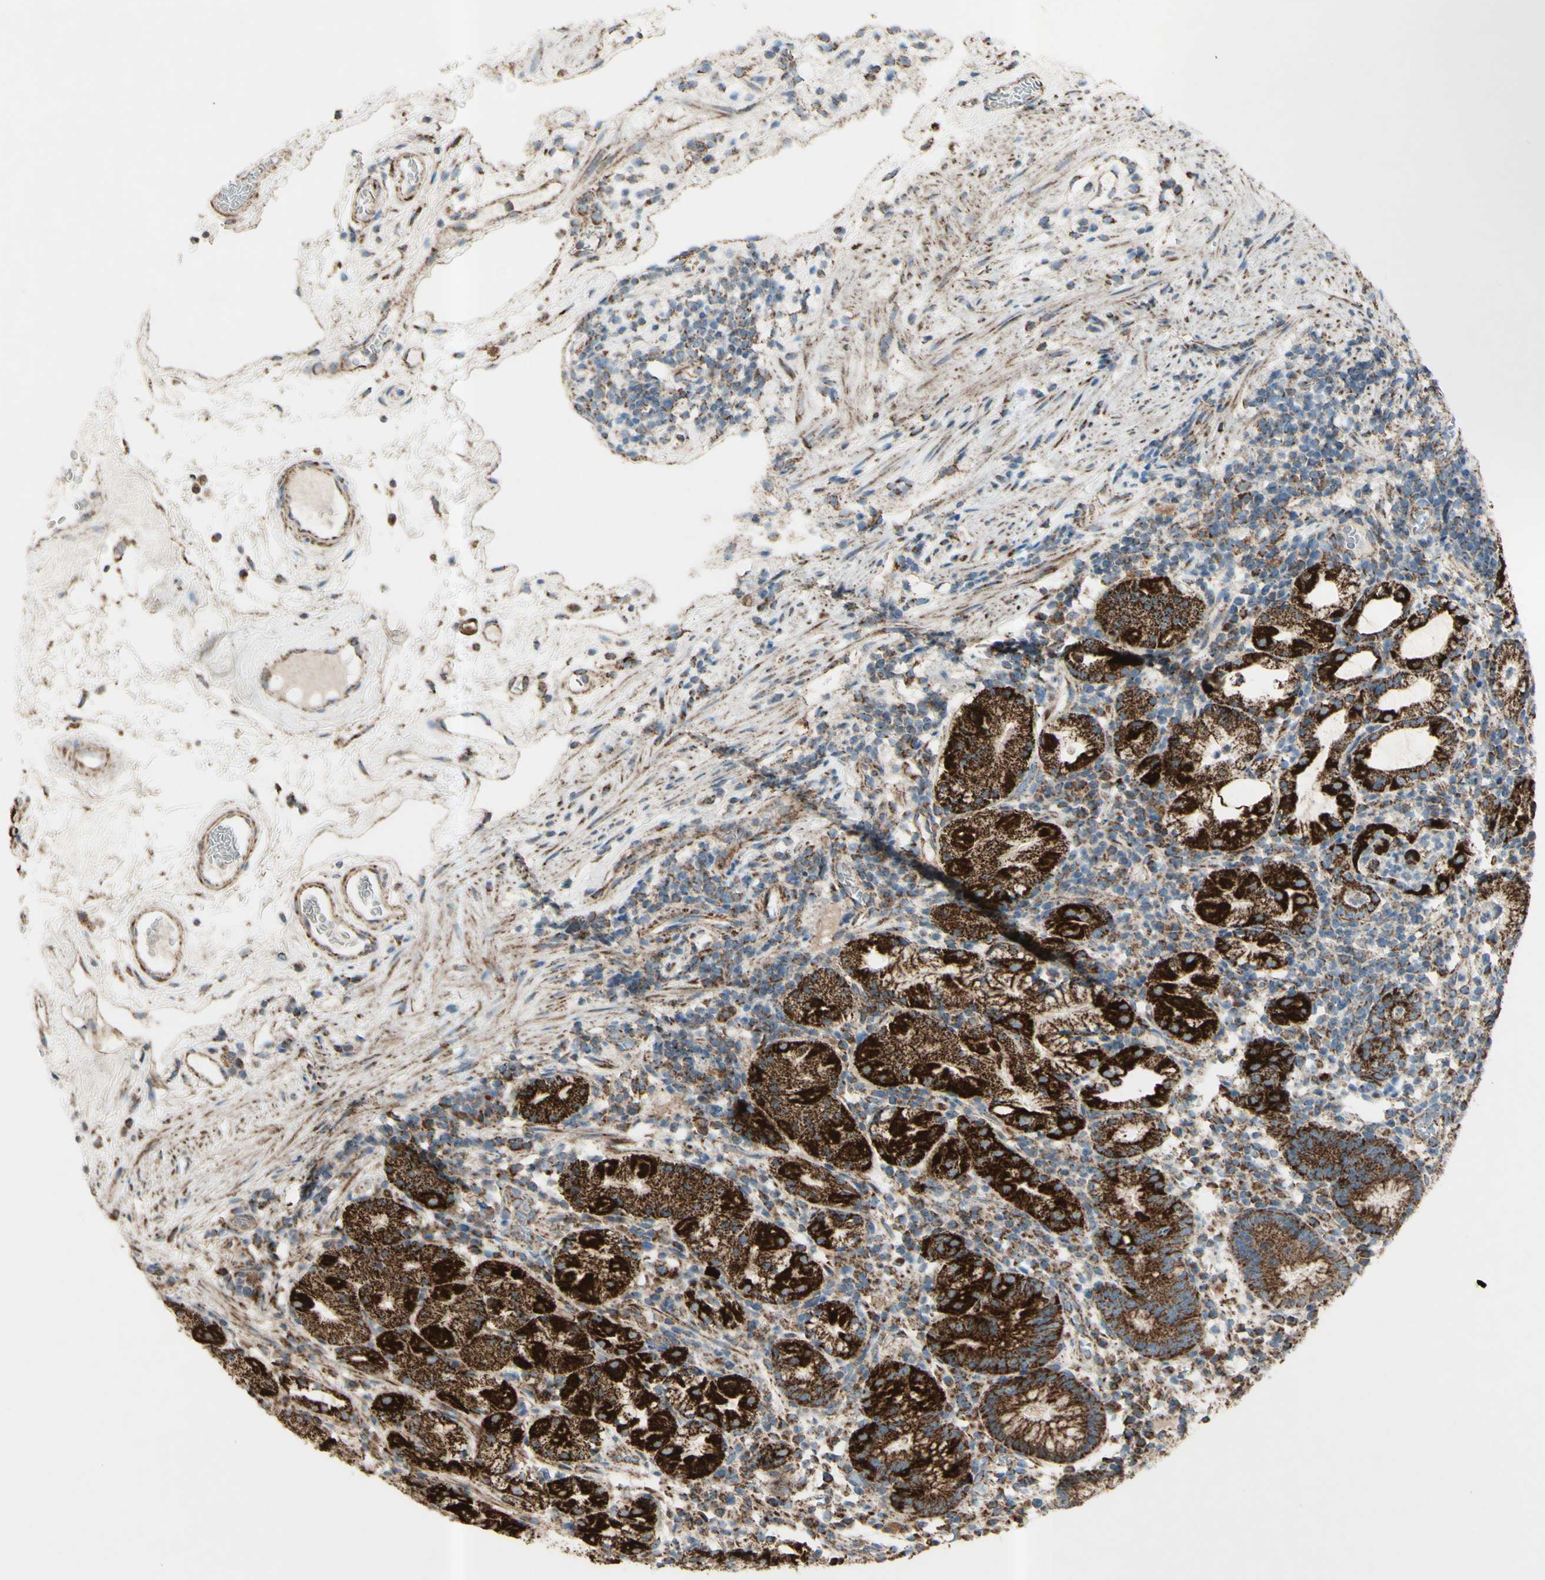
{"staining": {"intensity": "strong", "quantity": ">75%", "location": "cytoplasmic/membranous"}, "tissue": "stomach", "cell_type": "Glandular cells", "image_type": "normal", "snomed": [{"axis": "morphology", "description": "Normal tissue, NOS"}, {"axis": "topography", "description": "Stomach"}, {"axis": "topography", "description": "Stomach, lower"}], "caption": "Strong cytoplasmic/membranous protein expression is identified in approximately >75% of glandular cells in stomach. The staining was performed using DAB (3,3'-diaminobenzidine), with brown indicating positive protein expression. Nuclei are stained blue with hematoxylin.", "gene": "RHOT1", "patient": {"sex": "female", "age": 75}}